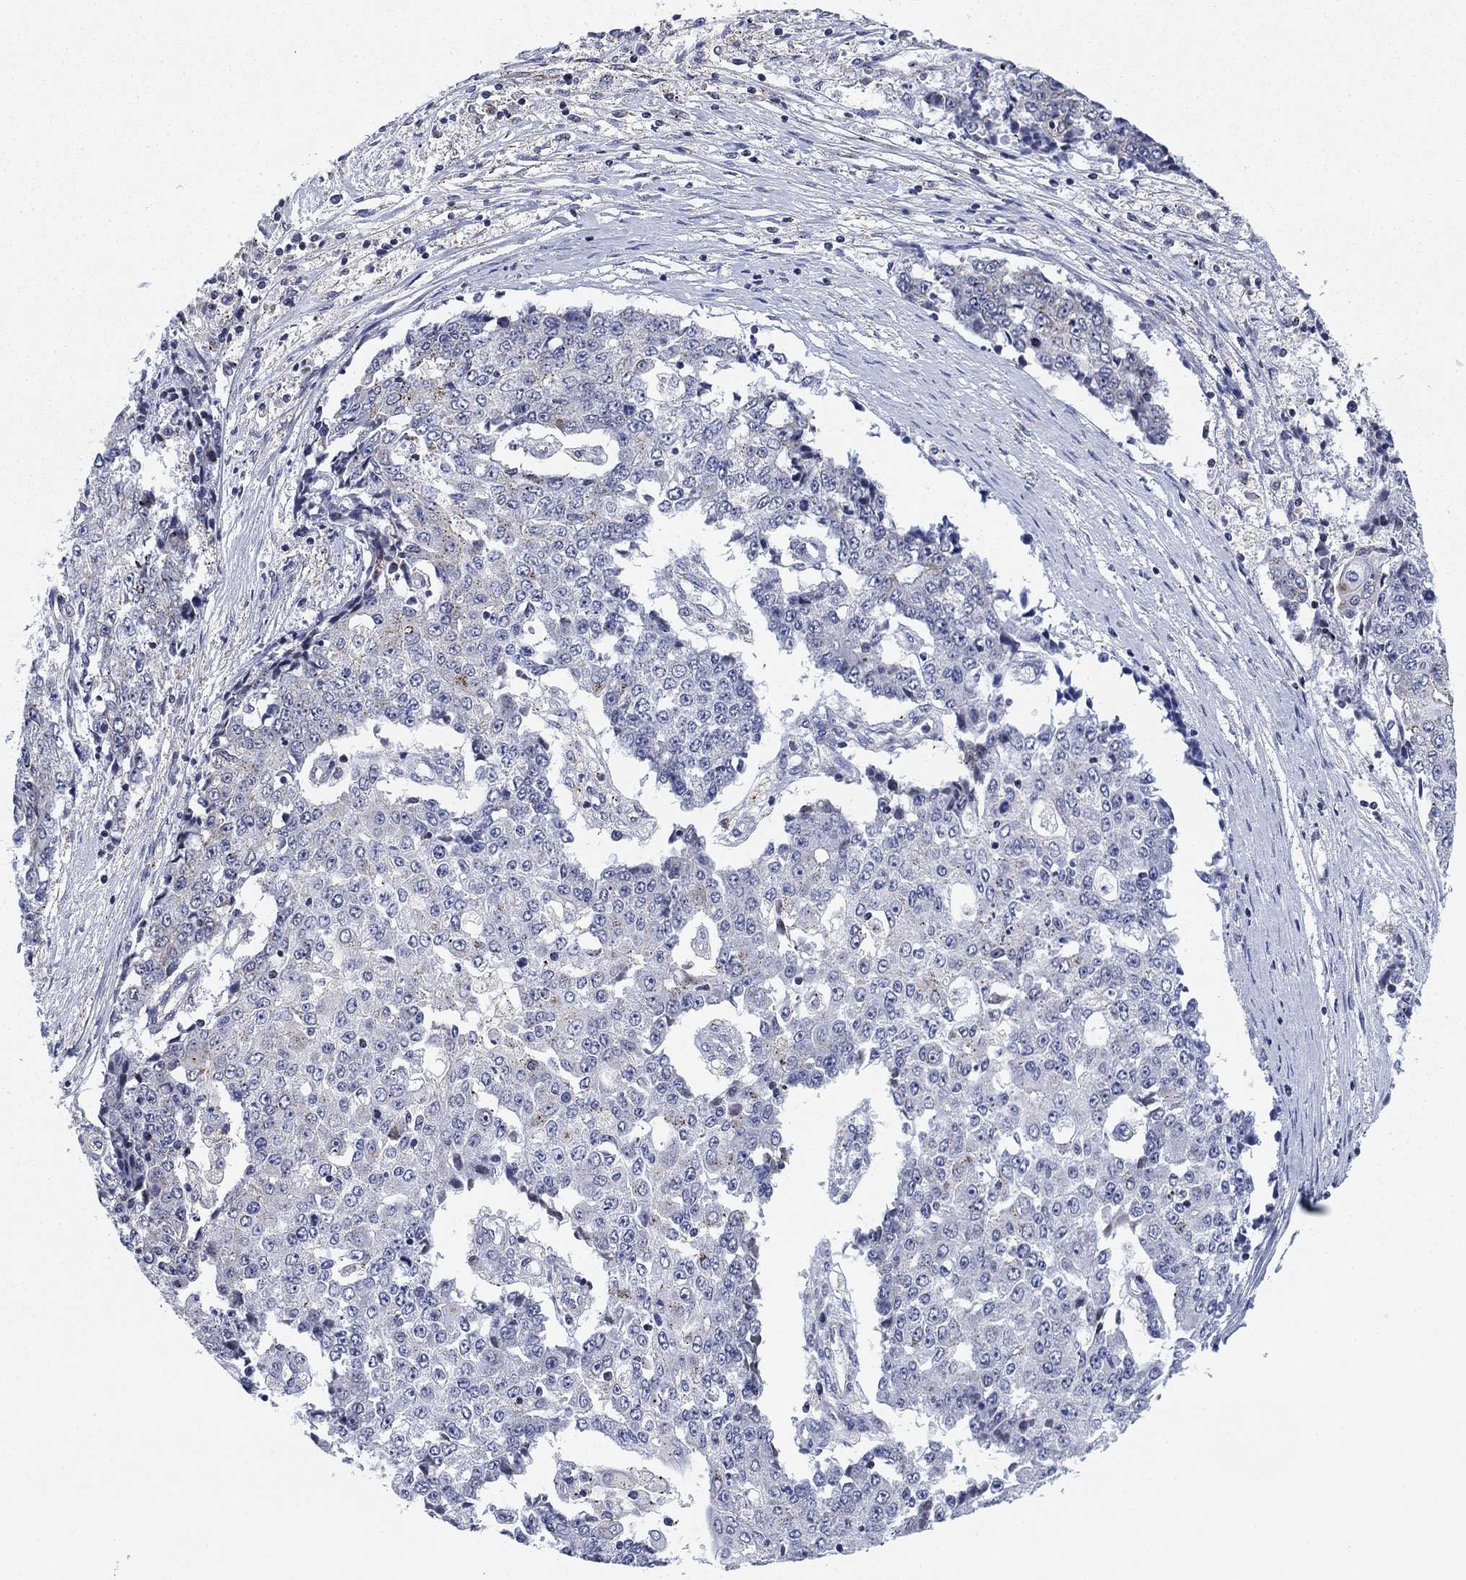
{"staining": {"intensity": "negative", "quantity": "none", "location": "none"}, "tissue": "ovarian cancer", "cell_type": "Tumor cells", "image_type": "cancer", "snomed": [{"axis": "morphology", "description": "Carcinoma, endometroid"}, {"axis": "topography", "description": "Ovary"}], "caption": "Immunohistochemistry of human ovarian cancer (endometroid carcinoma) reveals no expression in tumor cells. (DAB immunohistochemistry (IHC) visualized using brightfield microscopy, high magnification).", "gene": "NACAD", "patient": {"sex": "female", "age": 42}}